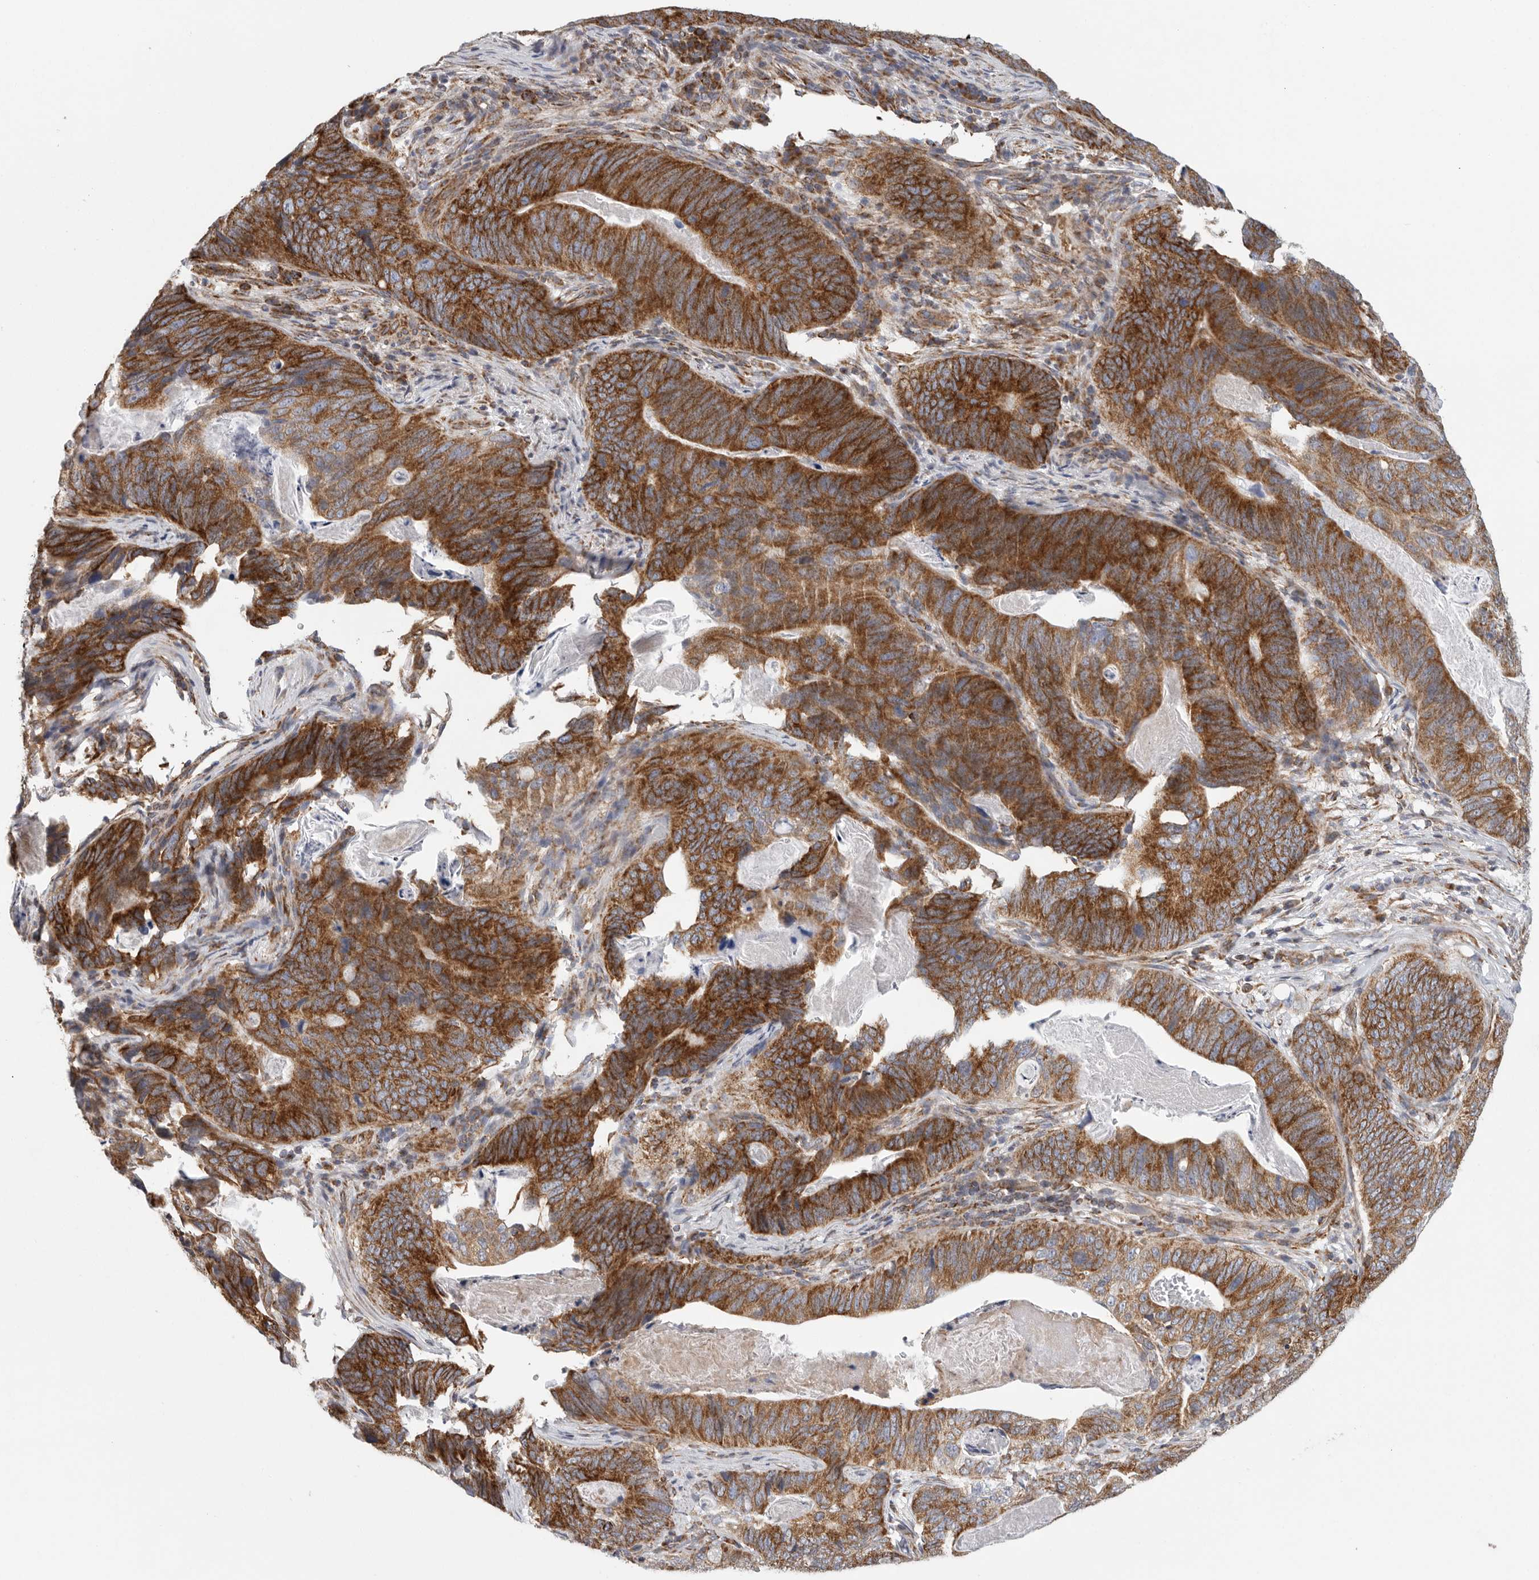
{"staining": {"intensity": "strong", "quantity": ">75%", "location": "cytoplasmic/membranous"}, "tissue": "stomach cancer", "cell_type": "Tumor cells", "image_type": "cancer", "snomed": [{"axis": "morphology", "description": "Normal tissue, NOS"}, {"axis": "morphology", "description": "Adenocarcinoma, NOS"}, {"axis": "topography", "description": "Stomach"}], "caption": "This photomicrograph exhibits immunohistochemistry (IHC) staining of human stomach adenocarcinoma, with high strong cytoplasmic/membranous staining in approximately >75% of tumor cells.", "gene": "FKBP8", "patient": {"sex": "female", "age": 89}}